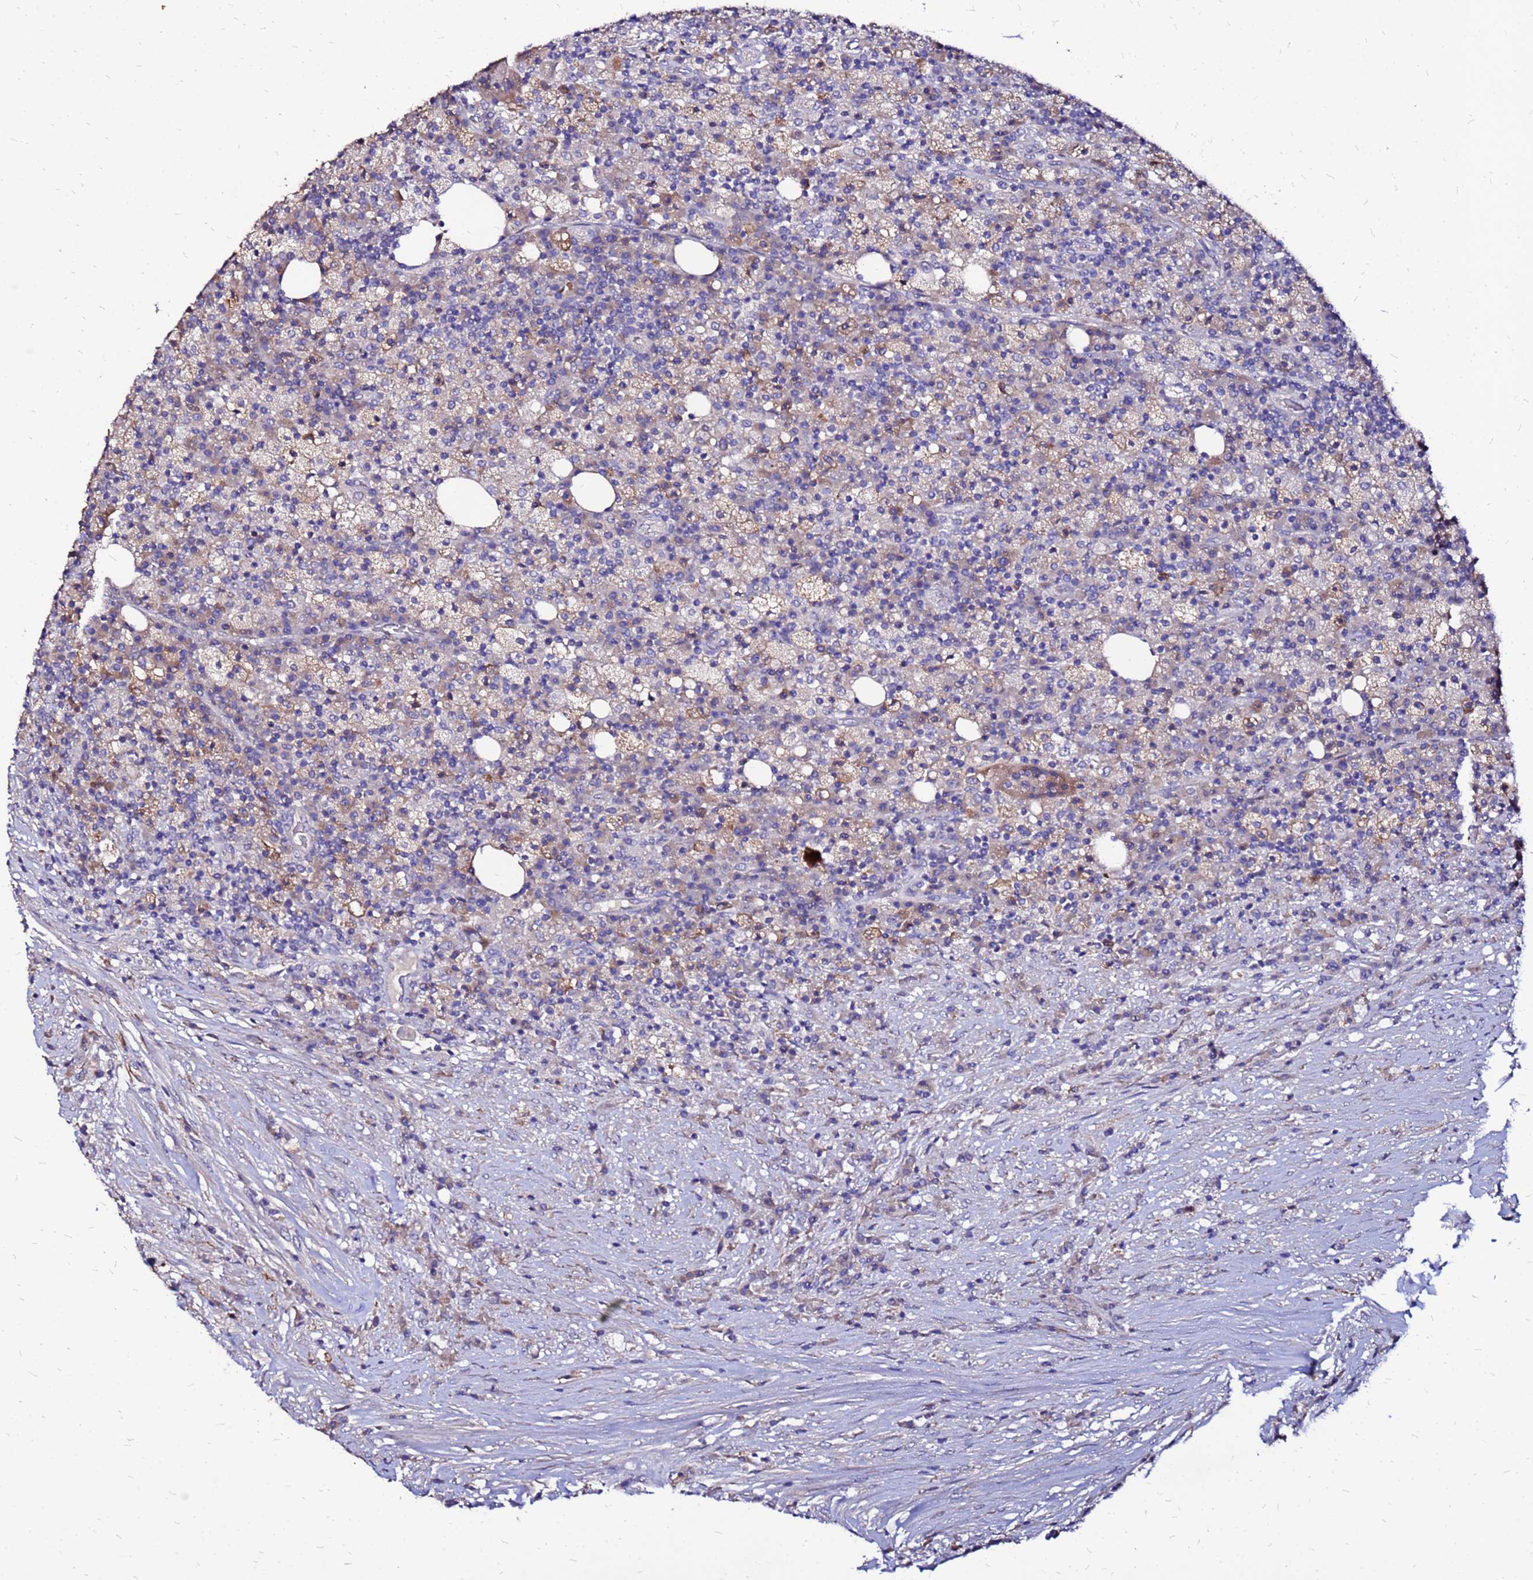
{"staining": {"intensity": "negative", "quantity": "none", "location": "none"}, "tissue": "colorectal cancer", "cell_type": "Tumor cells", "image_type": "cancer", "snomed": [{"axis": "morphology", "description": "Adenocarcinoma, NOS"}, {"axis": "topography", "description": "Colon"}], "caption": "An image of colorectal cancer (adenocarcinoma) stained for a protein shows no brown staining in tumor cells.", "gene": "ARHGEF5", "patient": {"sex": "male", "age": 83}}